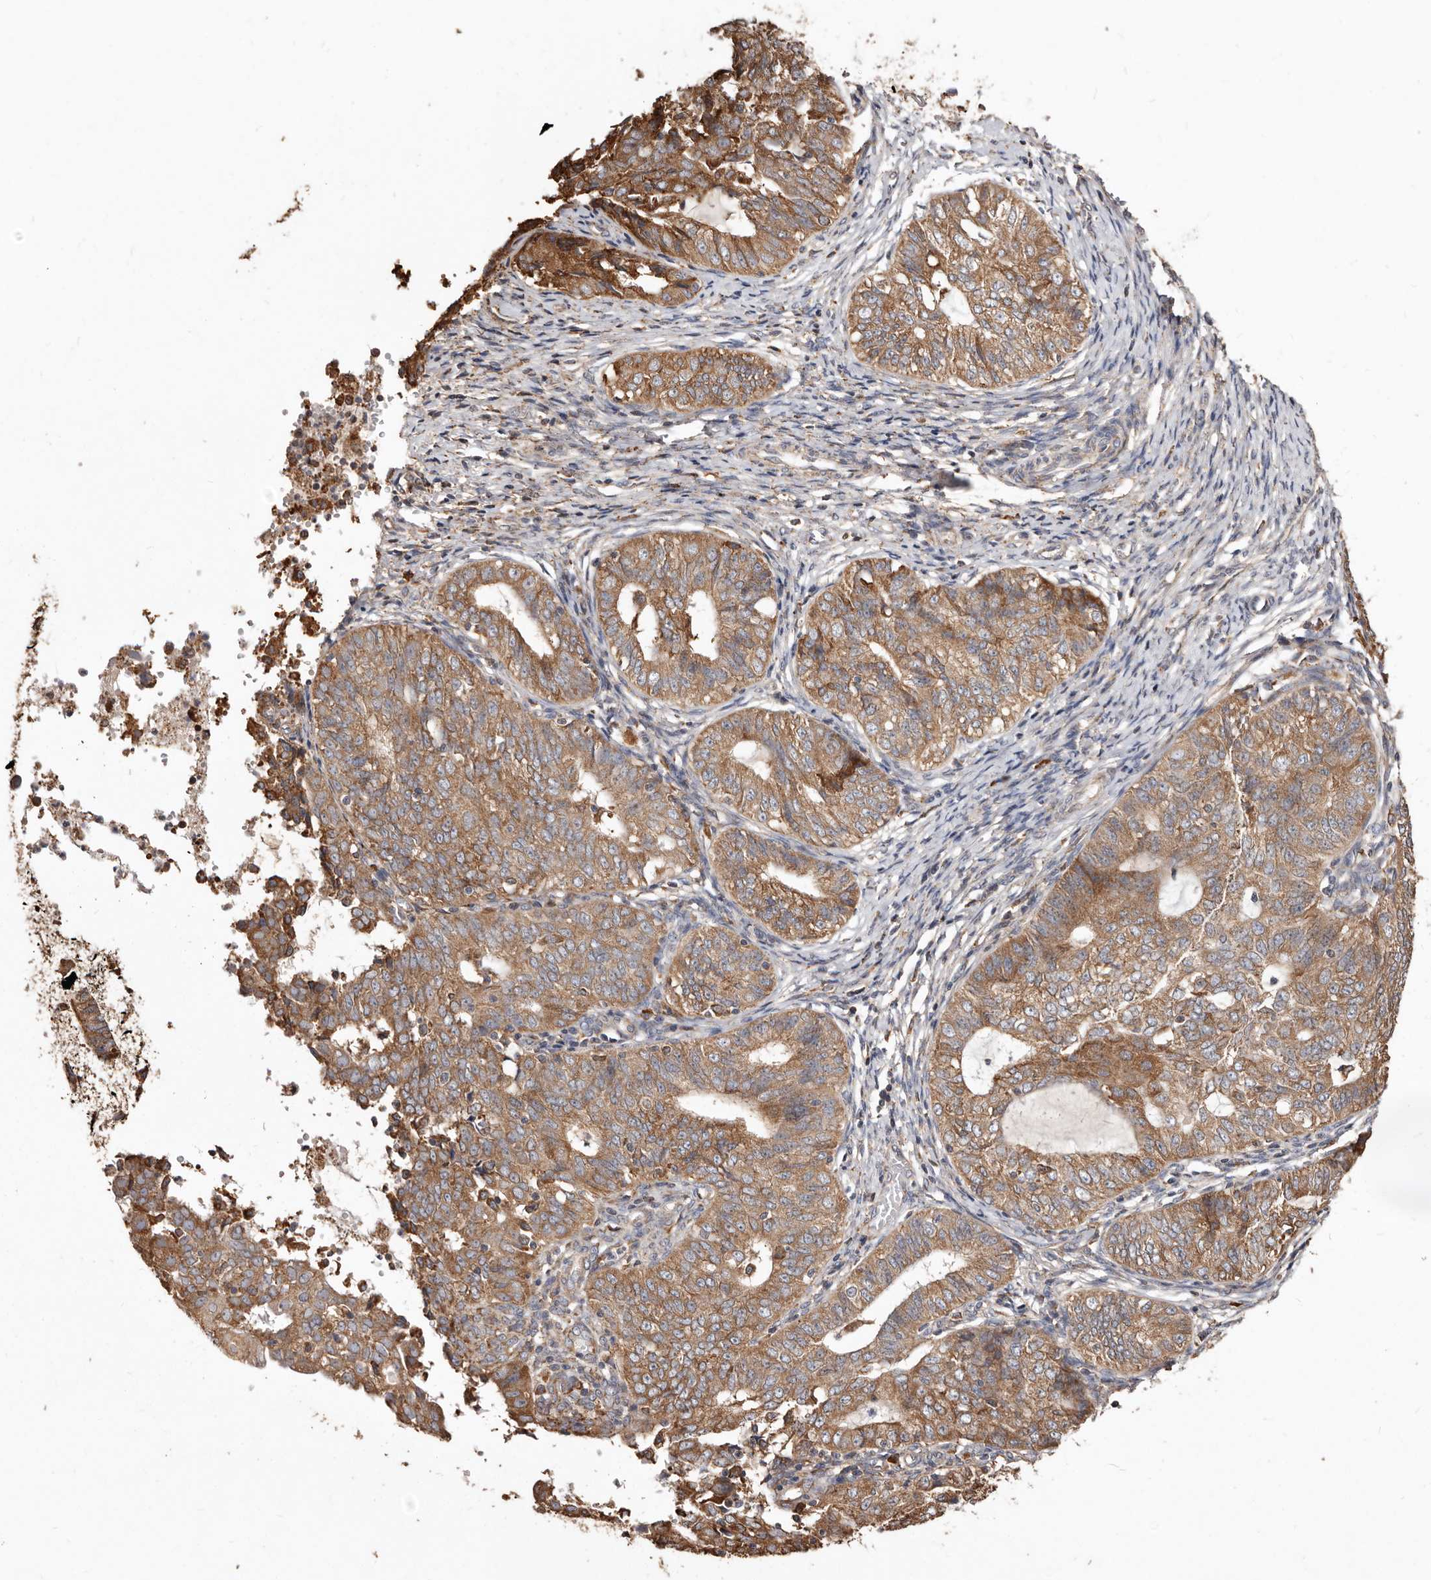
{"staining": {"intensity": "moderate", "quantity": ">75%", "location": "cytoplasmic/membranous"}, "tissue": "endometrial cancer", "cell_type": "Tumor cells", "image_type": "cancer", "snomed": [{"axis": "morphology", "description": "Adenocarcinoma, NOS"}, {"axis": "topography", "description": "Endometrium"}], "caption": "A high-resolution micrograph shows immunohistochemistry staining of endometrial adenocarcinoma, which exhibits moderate cytoplasmic/membranous positivity in approximately >75% of tumor cells.", "gene": "STEAP2", "patient": {"sex": "female", "age": 32}}